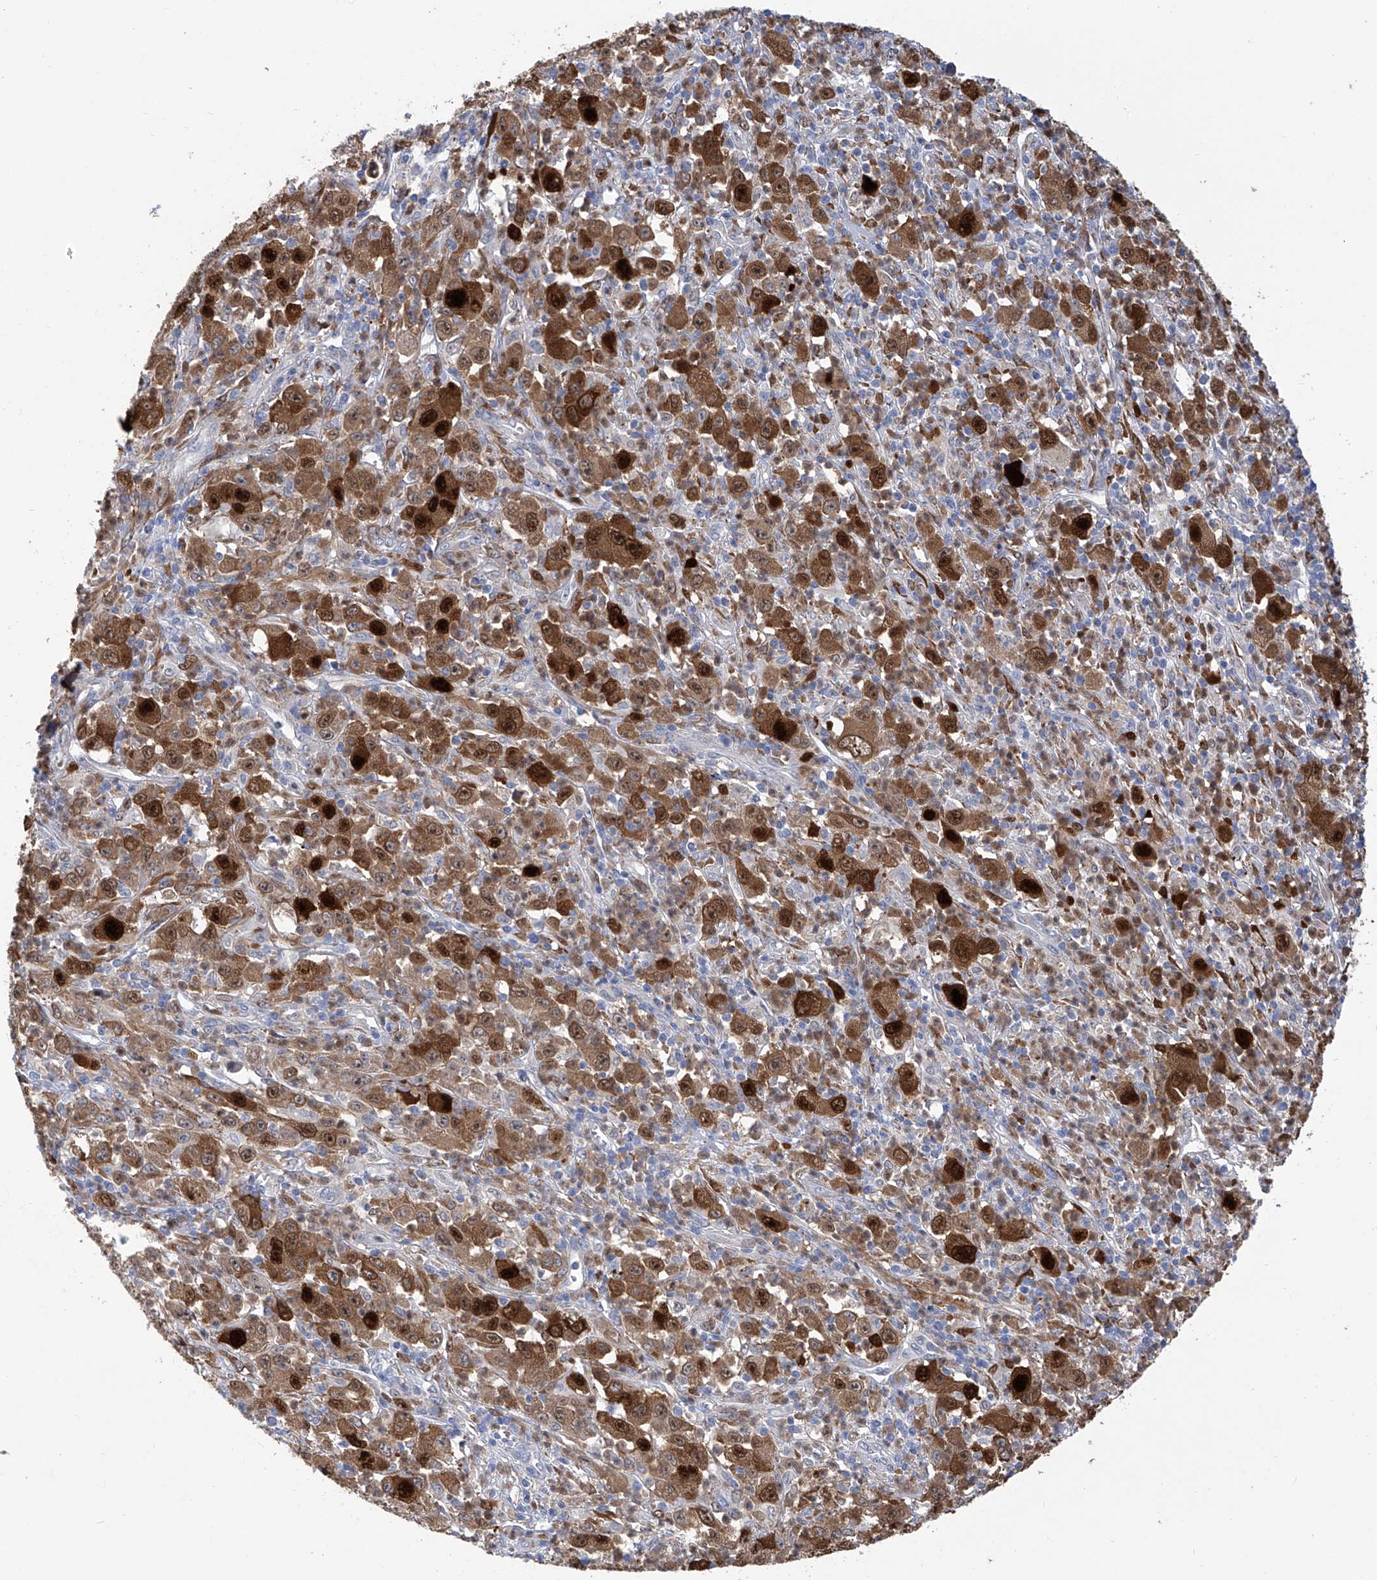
{"staining": {"intensity": "strong", "quantity": "25%-75%", "location": "cytoplasmic/membranous,nuclear"}, "tissue": "melanoma", "cell_type": "Tumor cells", "image_type": "cancer", "snomed": [{"axis": "morphology", "description": "Malignant melanoma, Metastatic site"}, {"axis": "topography", "description": "Skin"}], "caption": "Malignant melanoma (metastatic site) stained for a protein (brown) reveals strong cytoplasmic/membranous and nuclear positive expression in approximately 25%-75% of tumor cells.", "gene": "PHF20", "patient": {"sex": "female", "age": 56}}